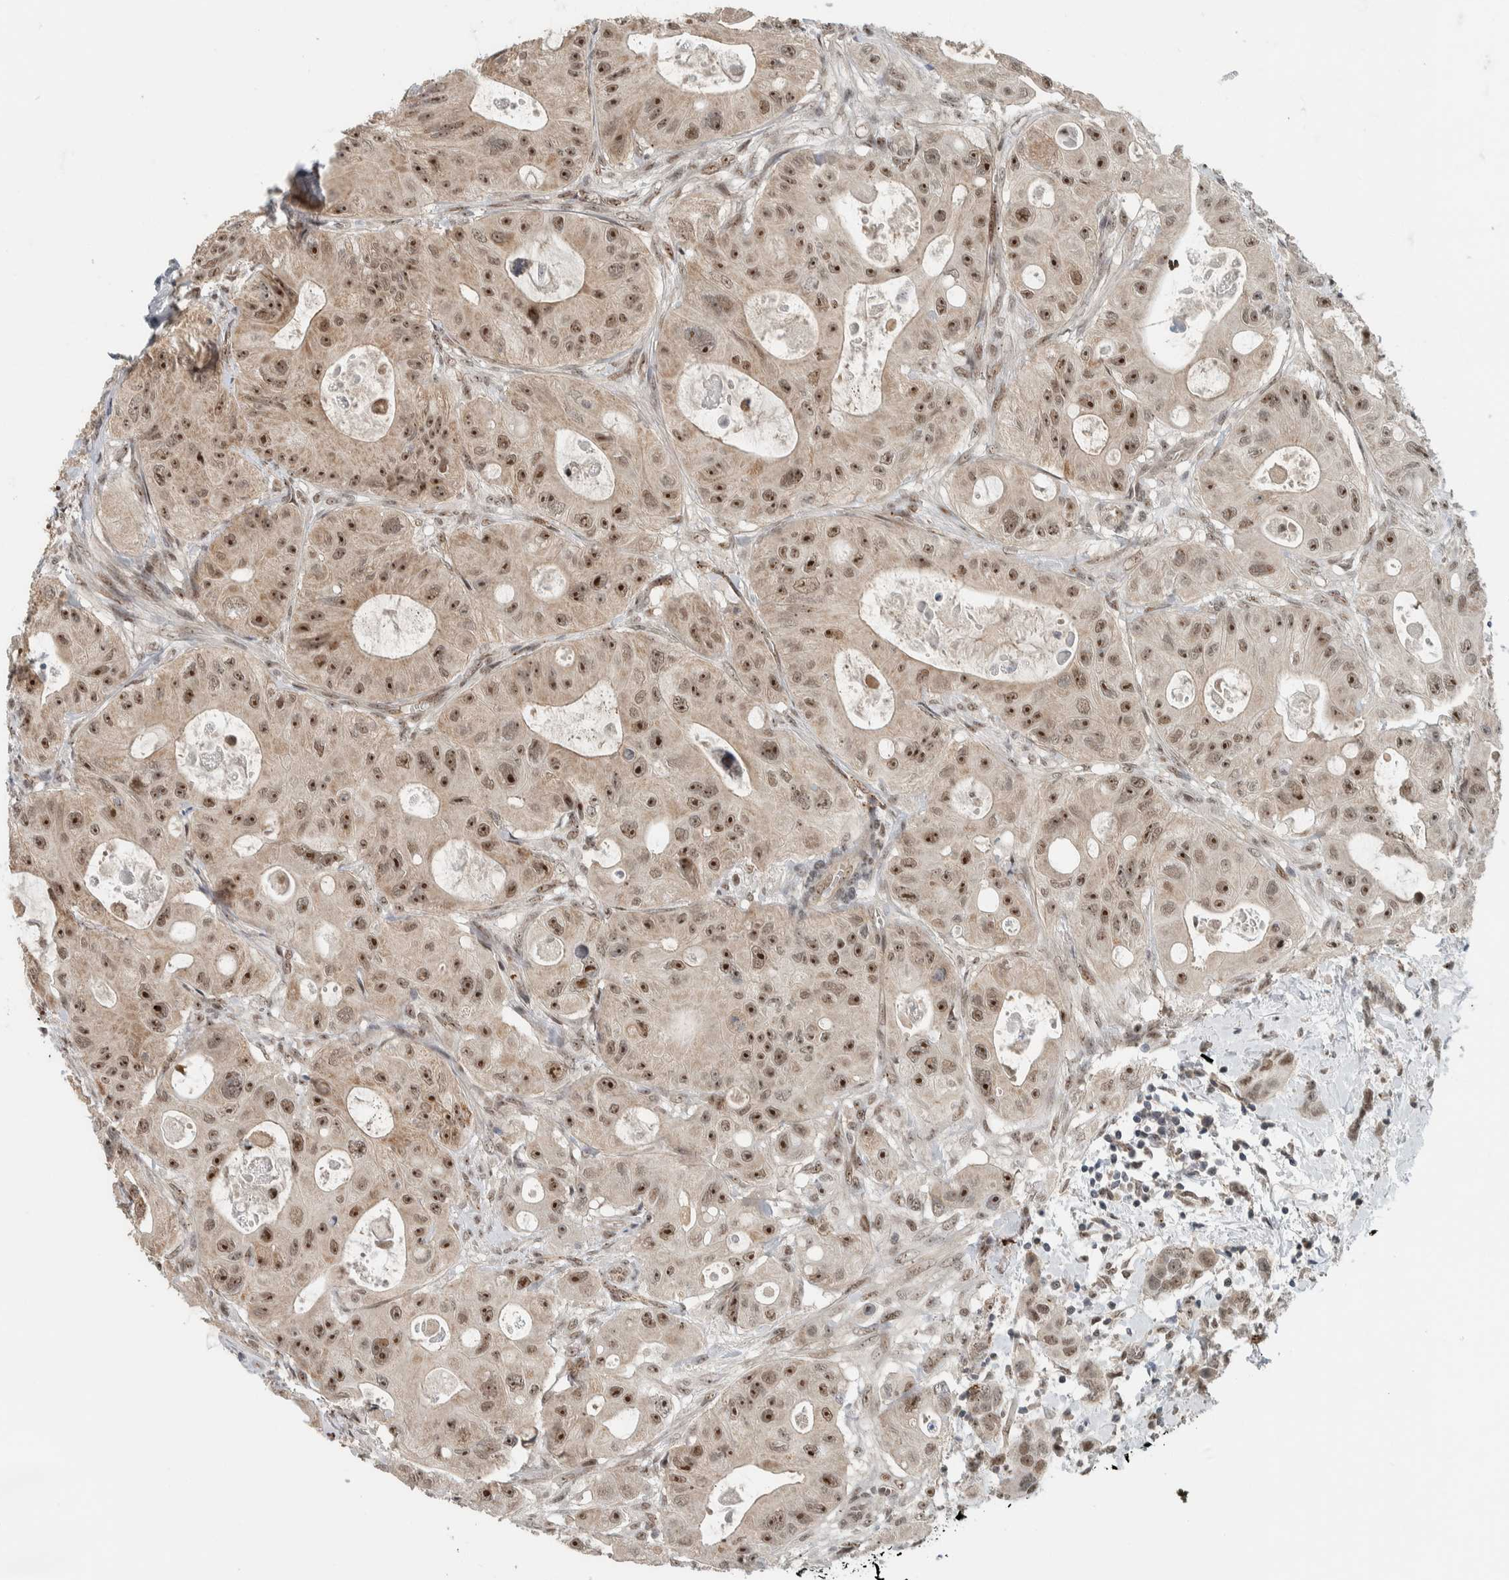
{"staining": {"intensity": "strong", "quantity": ">75%", "location": "nuclear"}, "tissue": "colorectal cancer", "cell_type": "Tumor cells", "image_type": "cancer", "snomed": [{"axis": "morphology", "description": "Adenocarcinoma, NOS"}, {"axis": "topography", "description": "Colon"}], "caption": "IHC of colorectal cancer (adenocarcinoma) displays high levels of strong nuclear positivity in about >75% of tumor cells.", "gene": "ZFP91", "patient": {"sex": "female", "age": 46}}